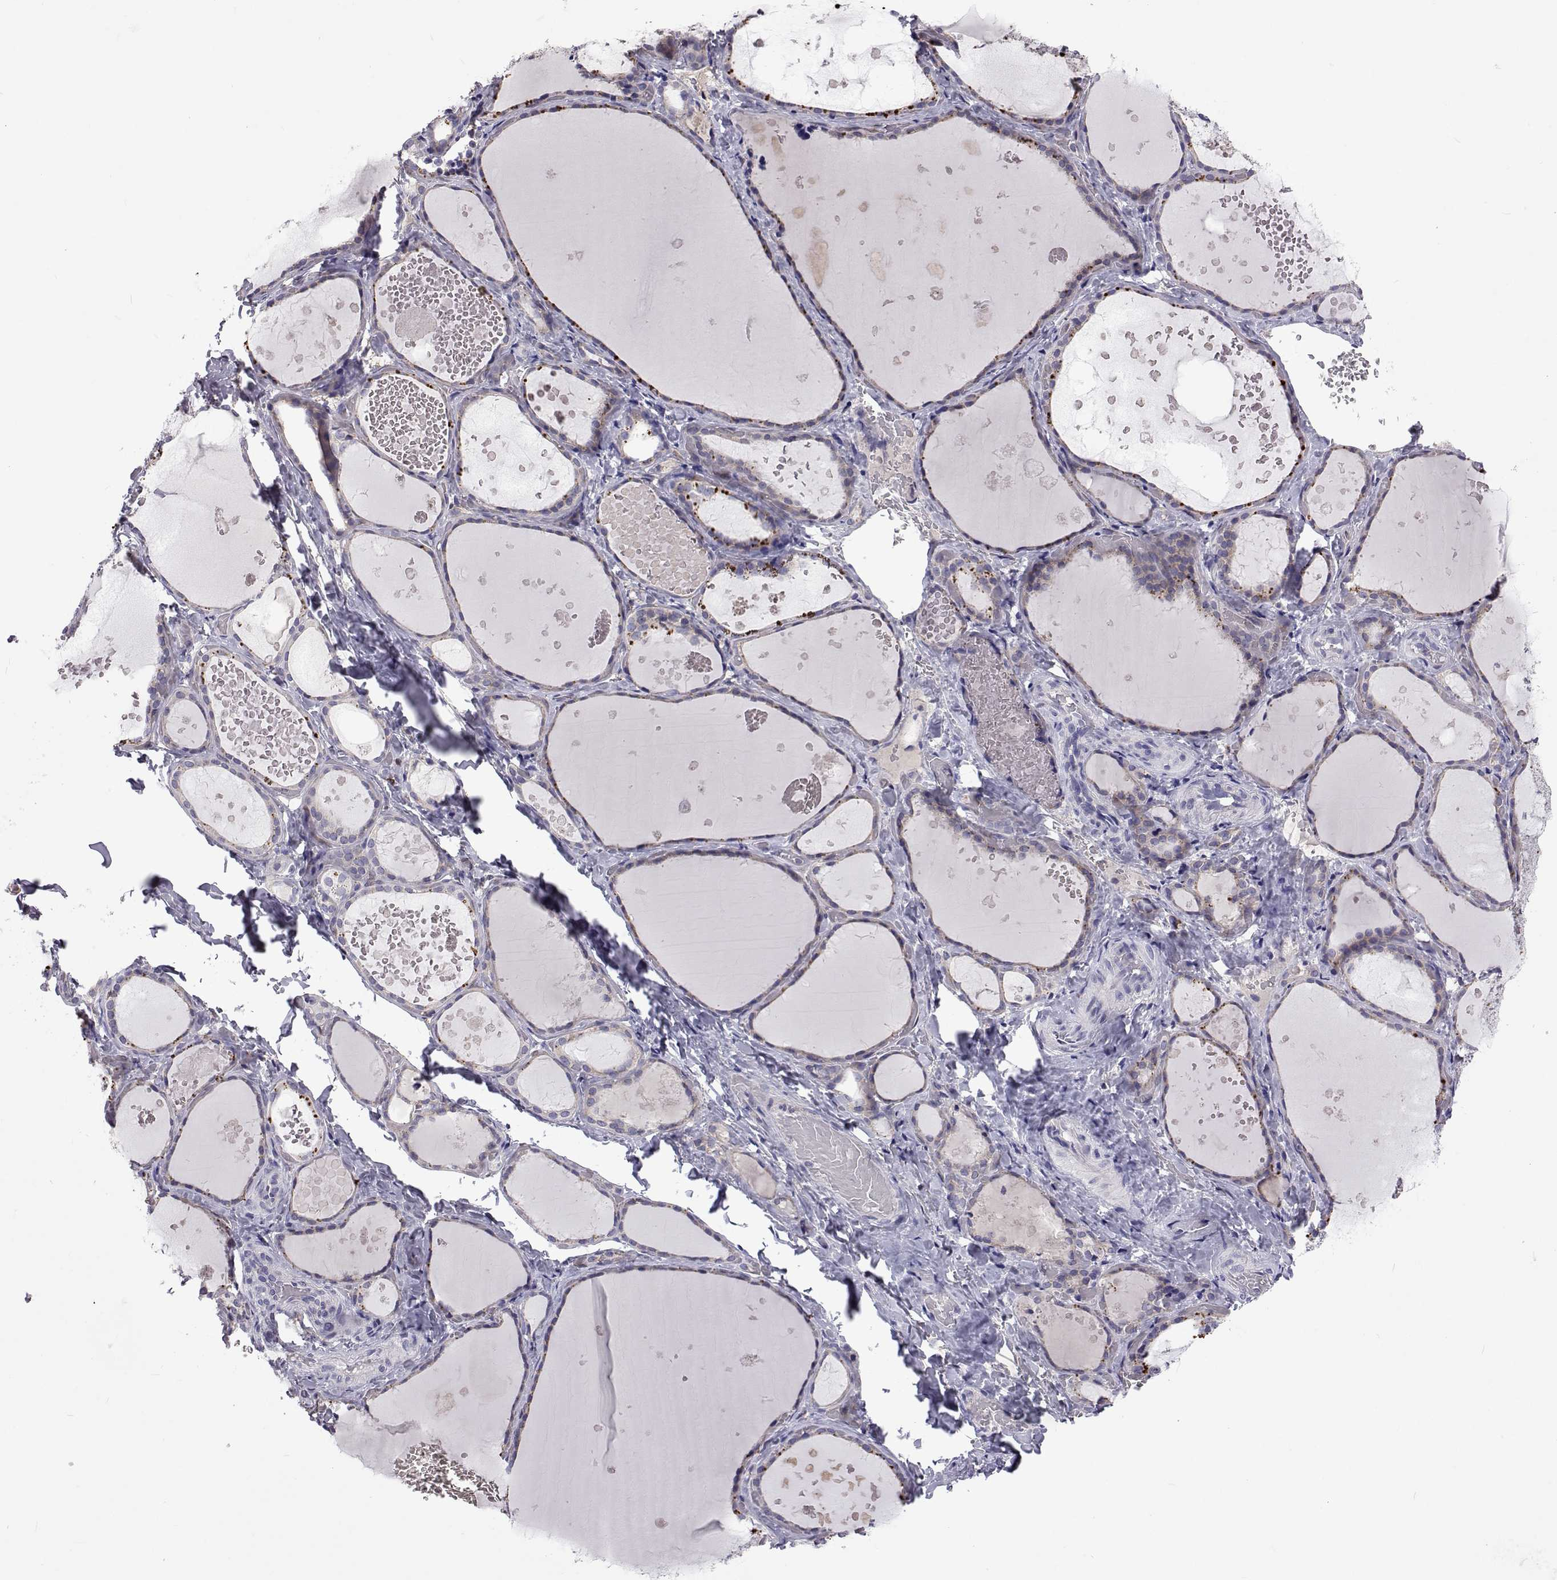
{"staining": {"intensity": "moderate", "quantity": "<25%", "location": "cytoplasmic/membranous"}, "tissue": "thyroid gland", "cell_type": "Glandular cells", "image_type": "normal", "snomed": [{"axis": "morphology", "description": "Normal tissue, NOS"}, {"axis": "topography", "description": "Thyroid gland"}], "caption": "Protein expression analysis of normal thyroid gland shows moderate cytoplasmic/membranous staining in about <25% of glandular cells. Using DAB (3,3'-diaminobenzidine) (brown) and hematoxylin (blue) stains, captured at high magnification using brightfield microscopy.", "gene": "TCF15", "patient": {"sex": "female", "age": 56}}